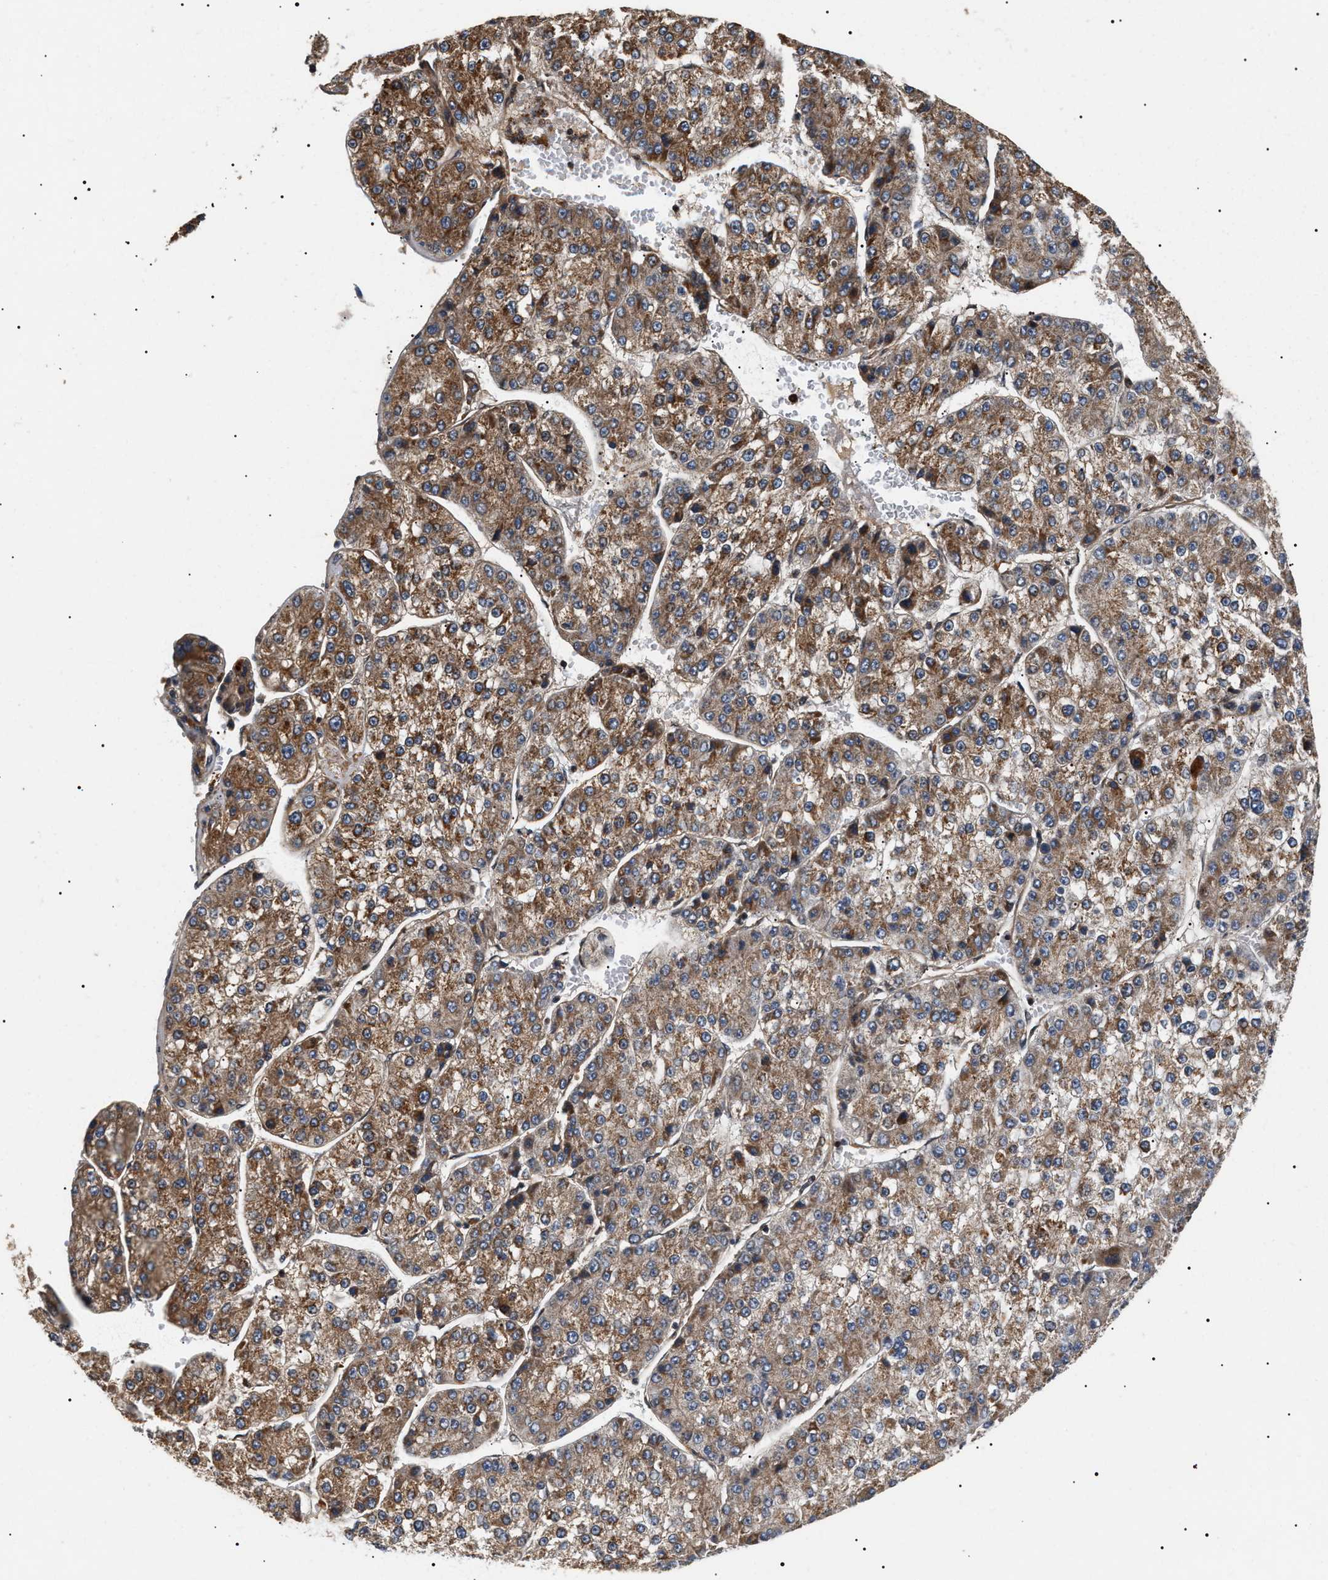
{"staining": {"intensity": "moderate", "quantity": ">75%", "location": "cytoplasmic/membranous"}, "tissue": "liver cancer", "cell_type": "Tumor cells", "image_type": "cancer", "snomed": [{"axis": "morphology", "description": "Carcinoma, Hepatocellular, NOS"}, {"axis": "topography", "description": "Liver"}], "caption": "Moderate cytoplasmic/membranous staining for a protein is seen in approximately >75% of tumor cells of hepatocellular carcinoma (liver) using immunohistochemistry (IHC).", "gene": "ZBTB26", "patient": {"sex": "female", "age": 73}}